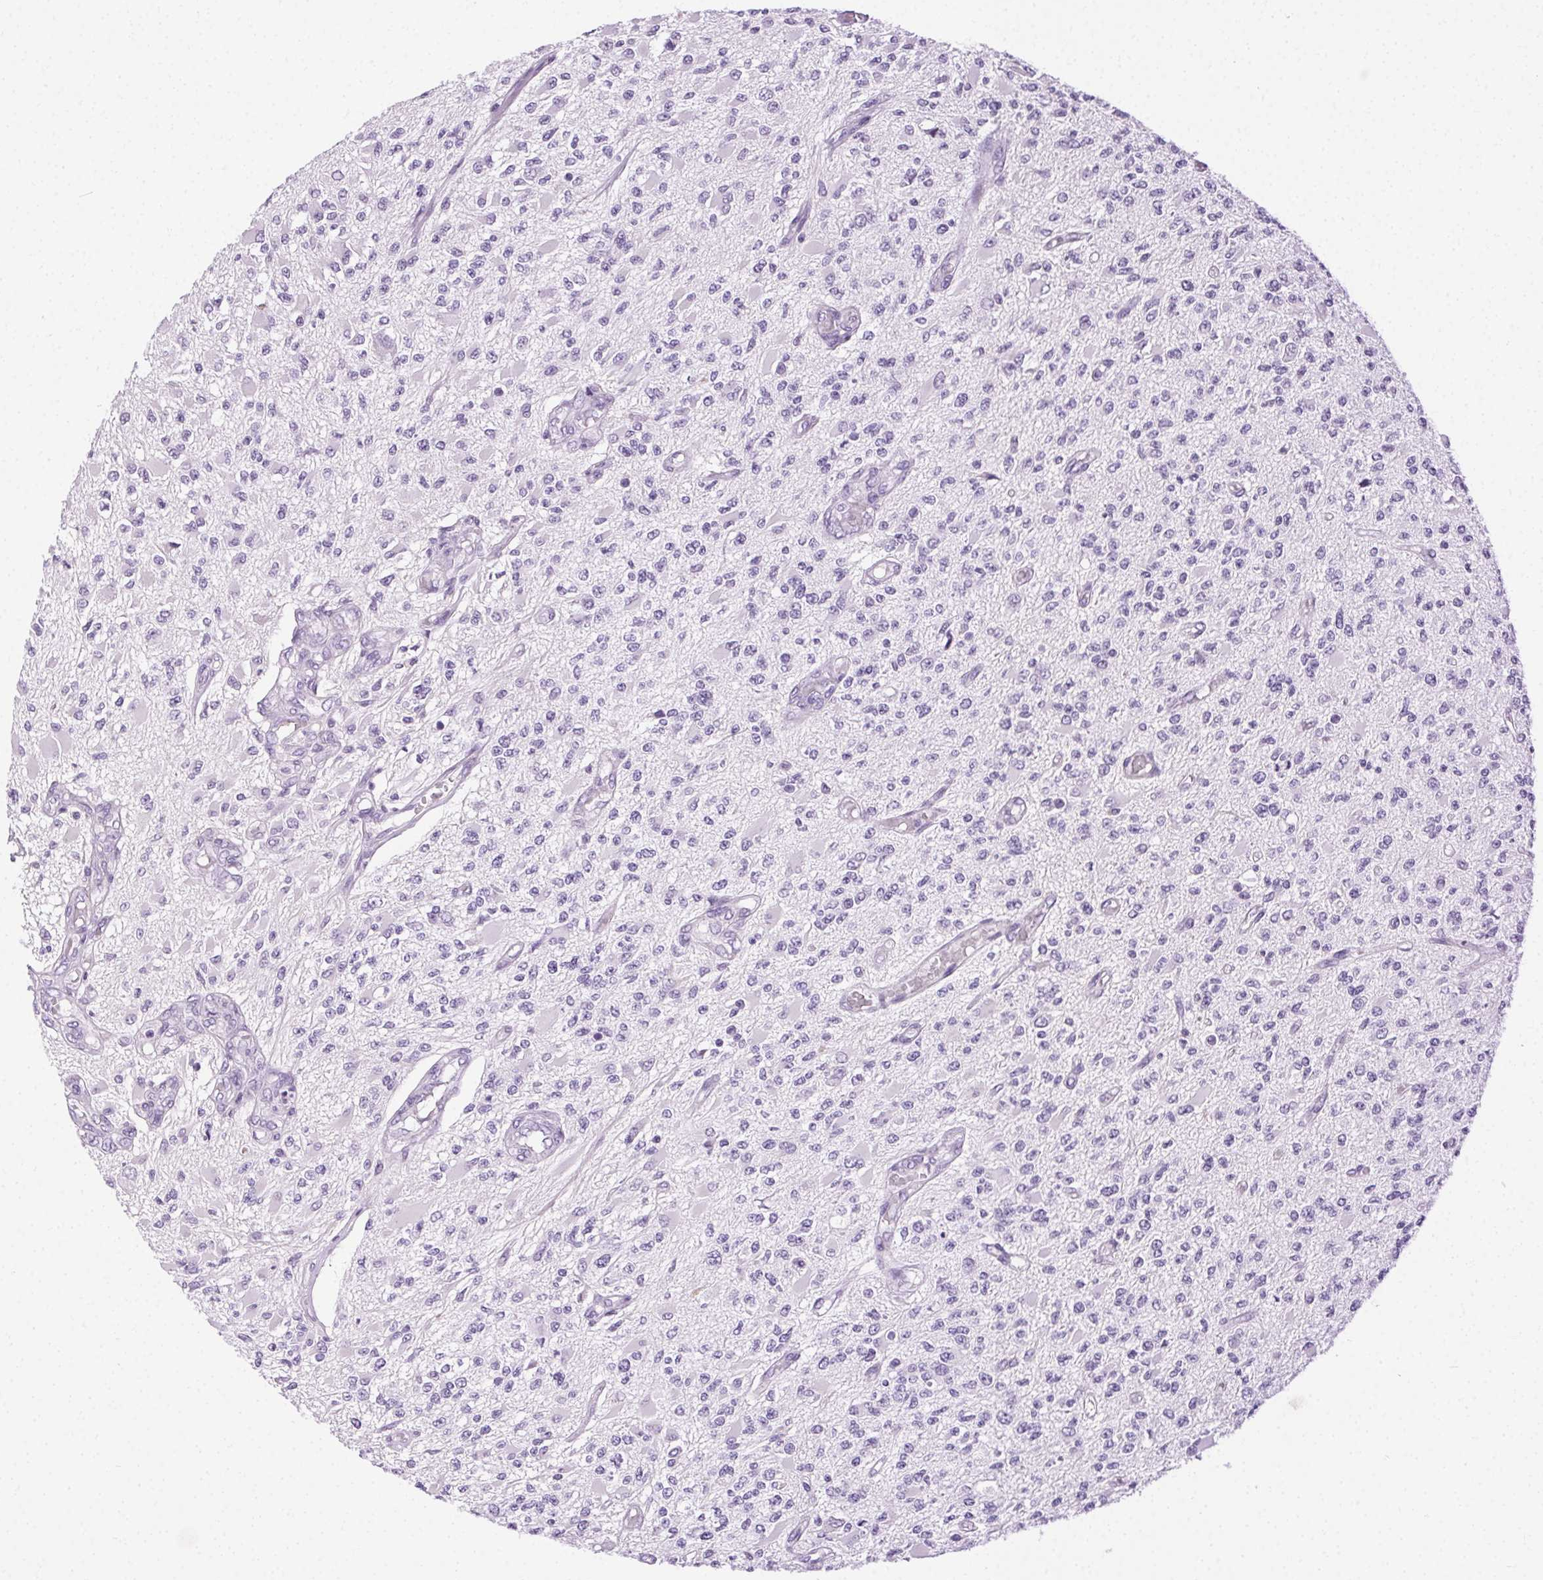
{"staining": {"intensity": "negative", "quantity": "none", "location": "none"}, "tissue": "glioma", "cell_type": "Tumor cells", "image_type": "cancer", "snomed": [{"axis": "morphology", "description": "Glioma, malignant, High grade"}, {"axis": "topography", "description": "Brain"}], "caption": "High-grade glioma (malignant) was stained to show a protein in brown. There is no significant expression in tumor cells.", "gene": "C20orf85", "patient": {"sex": "female", "age": 63}}